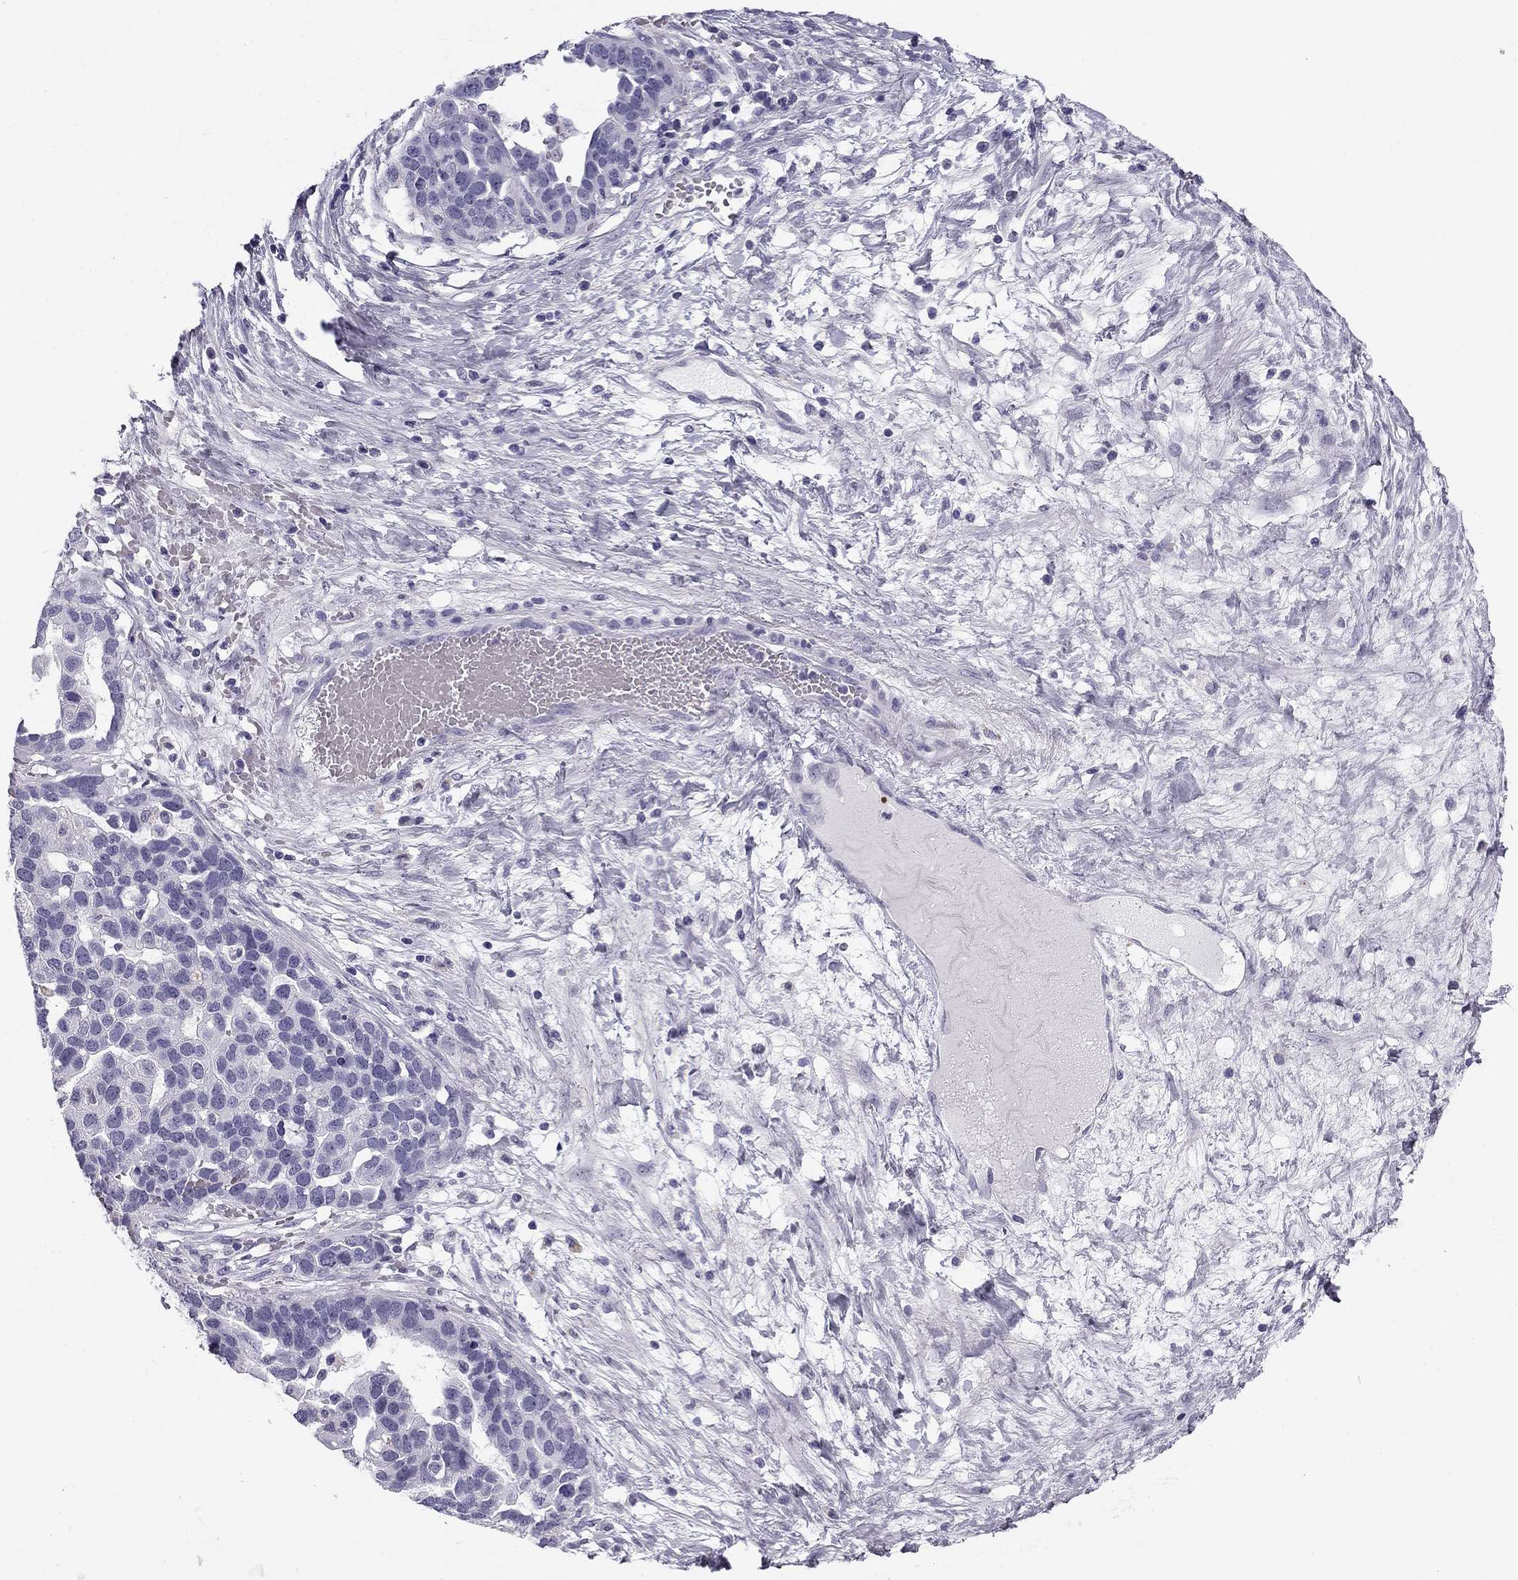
{"staining": {"intensity": "negative", "quantity": "none", "location": "none"}, "tissue": "ovarian cancer", "cell_type": "Tumor cells", "image_type": "cancer", "snomed": [{"axis": "morphology", "description": "Cystadenocarcinoma, serous, NOS"}, {"axis": "topography", "description": "Ovary"}], "caption": "Micrograph shows no significant protein positivity in tumor cells of ovarian cancer.", "gene": "MC5R", "patient": {"sex": "female", "age": 54}}